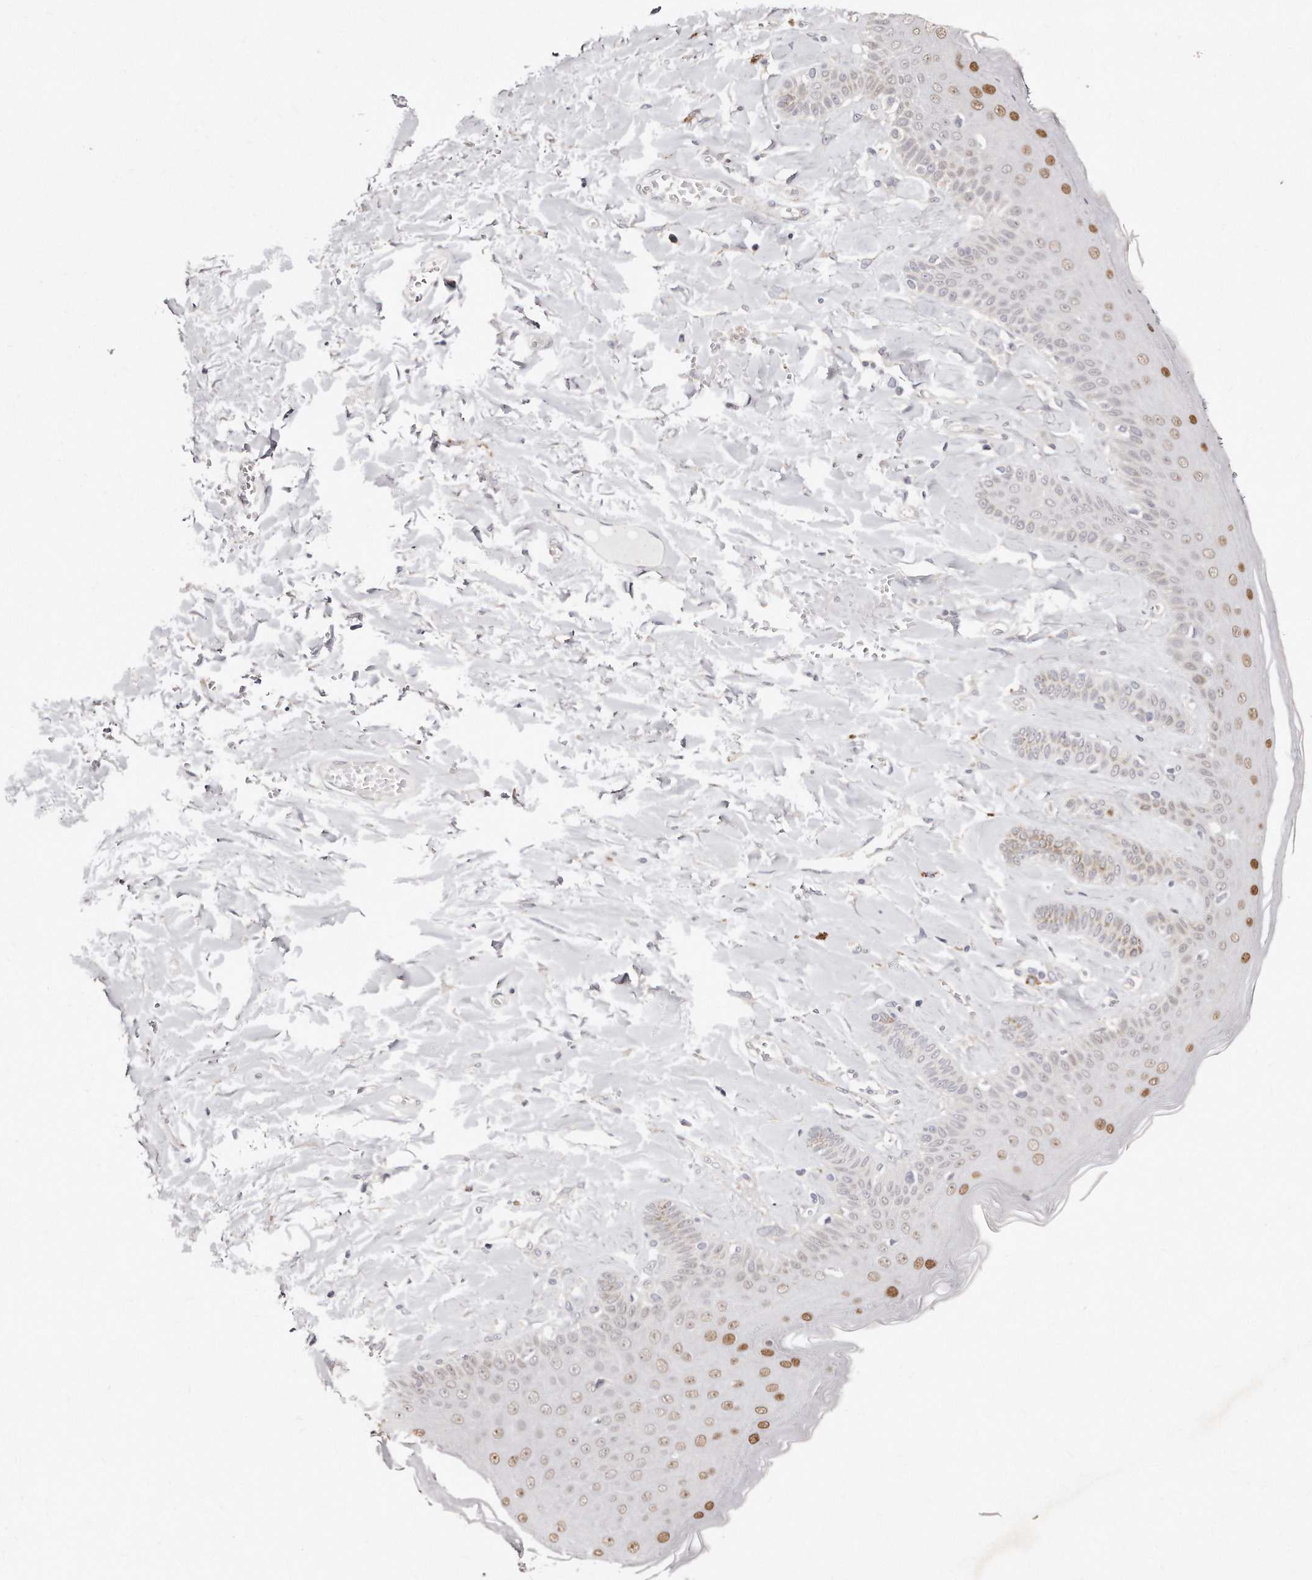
{"staining": {"intensity": "strong", "quantity": "<25%", "location": "nuclear"}, "tissue": "skin", "cell_type": "Epidermal cells", "image_type": "normal", "snomed": [{"axis": "morphology", "description": "Normal tissue, NOS"}, {"axis": "topography", "description": "Anal"}], "caption": "High-magnification brightfield microscopy of unremarkable skin stained with DAB (3,3'-diaminobenzidine) (brown) and counterstained with hematoxylin (blue). epidermal cells exhibit strong nuclear staining is identified in approximately<25% of cells.", "gene": "CASZ1", "patient": {"sex": "male", "age": 69}}